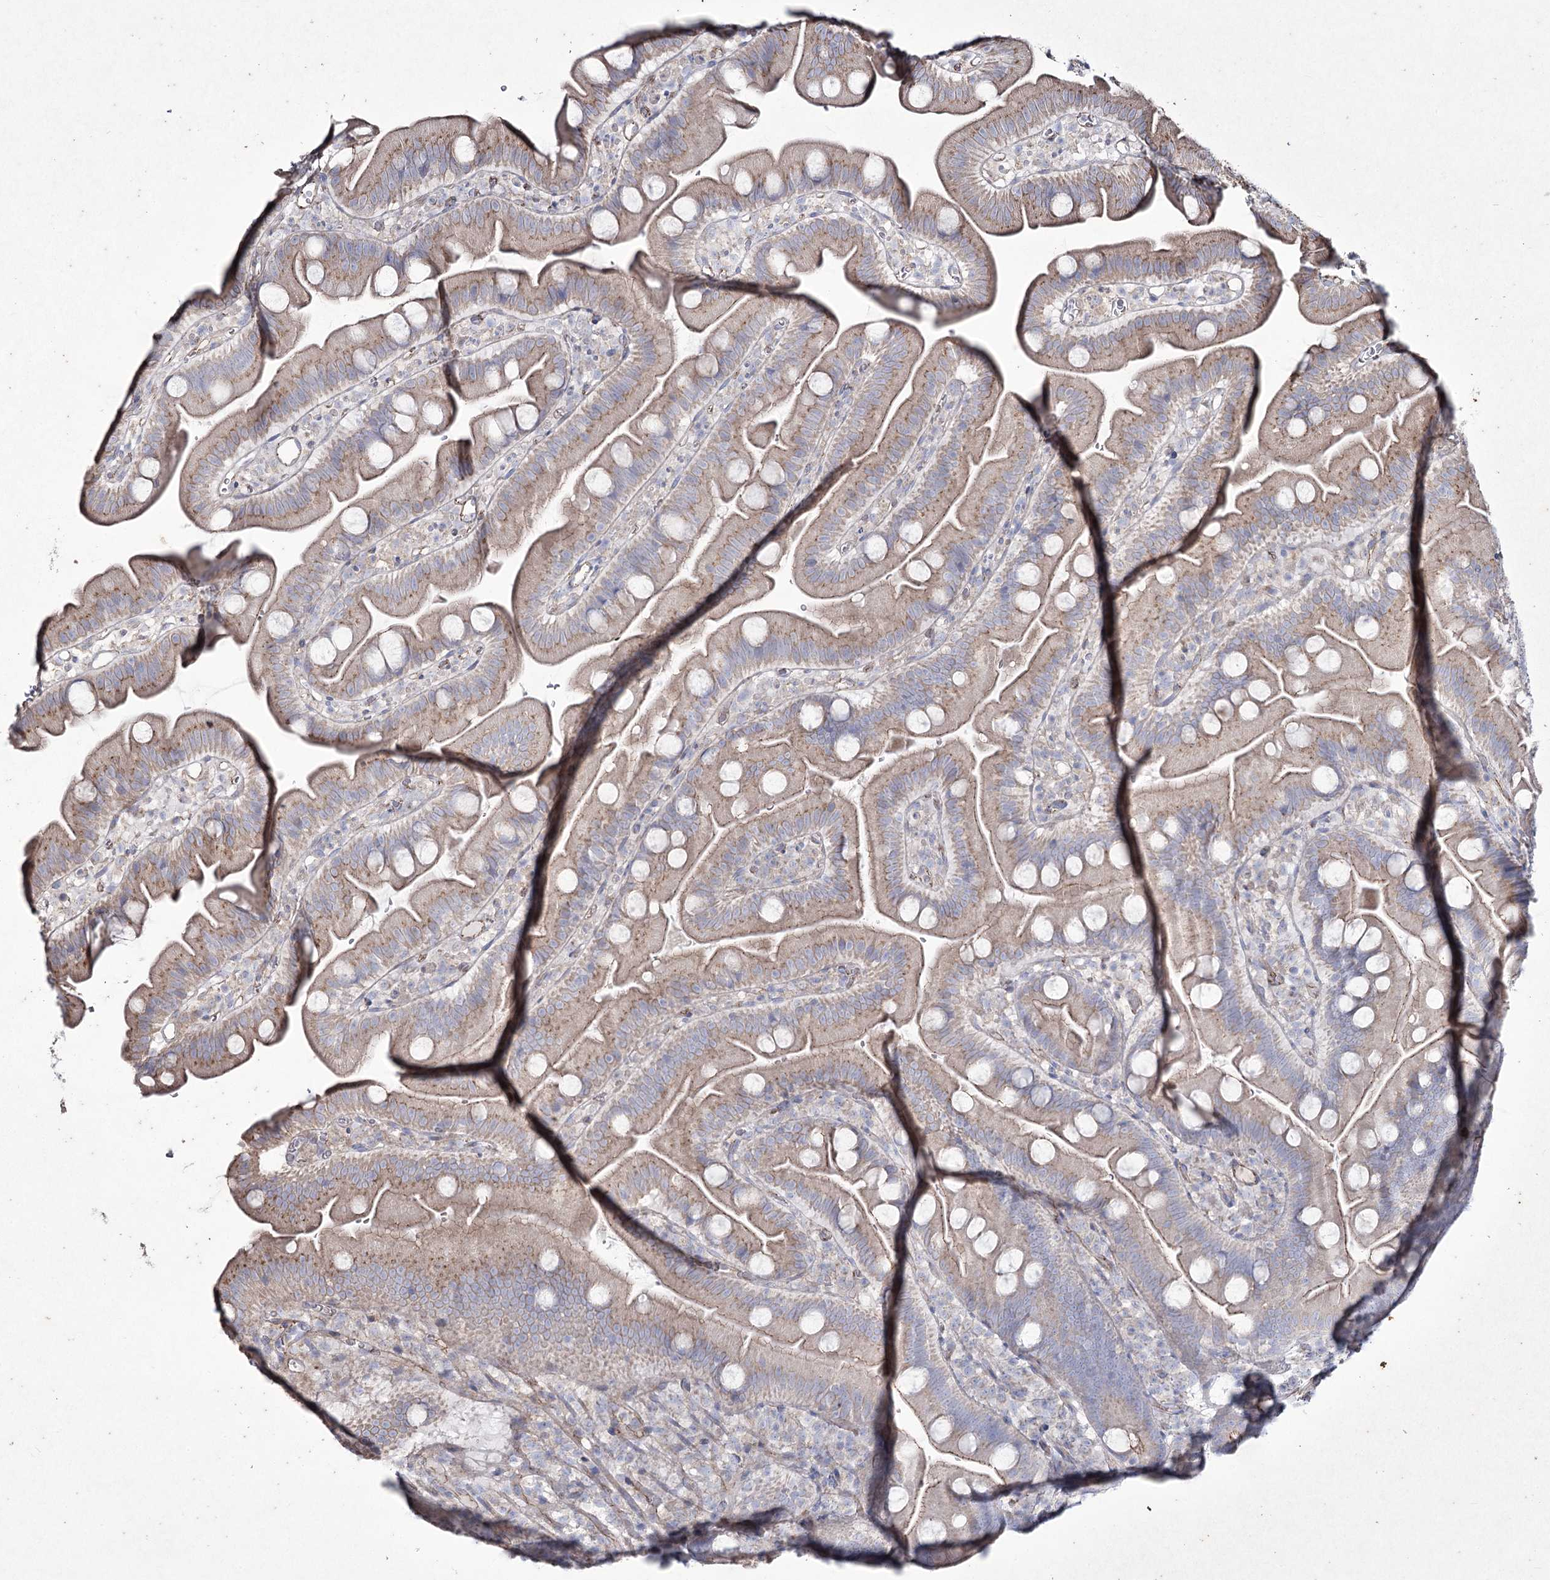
{"staining": {"intensity": "moderate", "quantity": "<25%", "location": "cytoplasmic/membranous"}, "tissue": "small intestine", "cell_type": "Glandular cells", "image_type": "normal", "snomed": [{"axis": "morphology", "description": "Normal tissue, NOS"}, {"axis": "topography", "description": "Small intestine"}], "caption": "Protein expression analysis of normal small intestine exhibits moderate cytoplasmic/membranous expression in about <25% of glandular cells.", "gene": "LDLRAD3", "patient": {"sex": "female", "age": 68}}